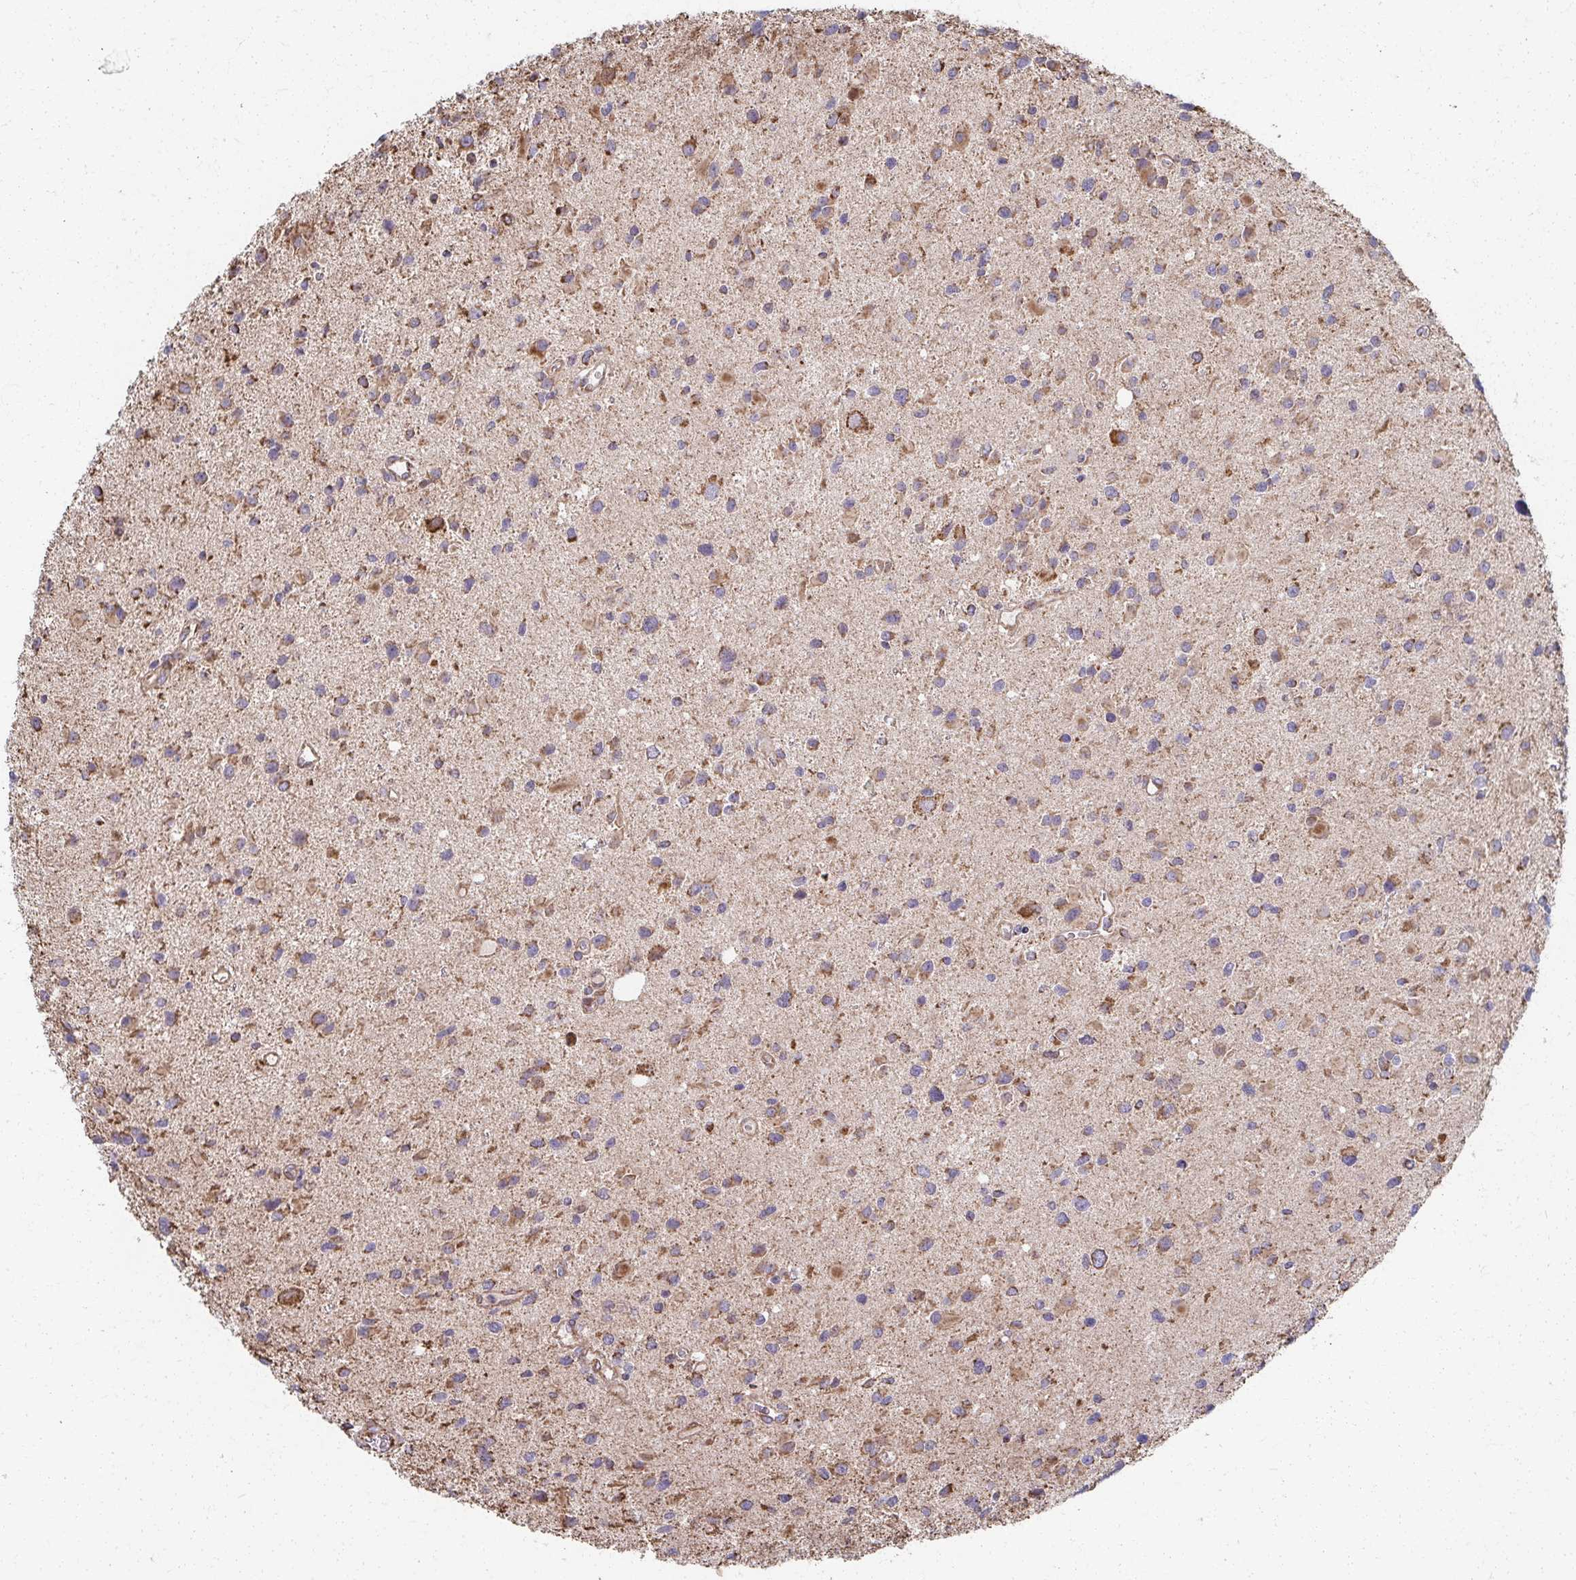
{"staining": {"intensity": "moderate", "quantity": "25%-75%", "location": "cytoplasmic/membranous"}, "tissue": "glioma", "cell_type": "Tumor cells", "image_type": "cancer", "snomed": [{"axis": "morphology", "description": "Glioma, malignant, Low grade"}, {"axis": "topography", "description": "Brain"}], "caption": "Malignant glioma (low-grade) stained for a protein exhibits moderate cytoplasmic/membranous positivity in tumor cells.", "gene": "SAT1", "patient": {"sex": "female", "age": 32}}